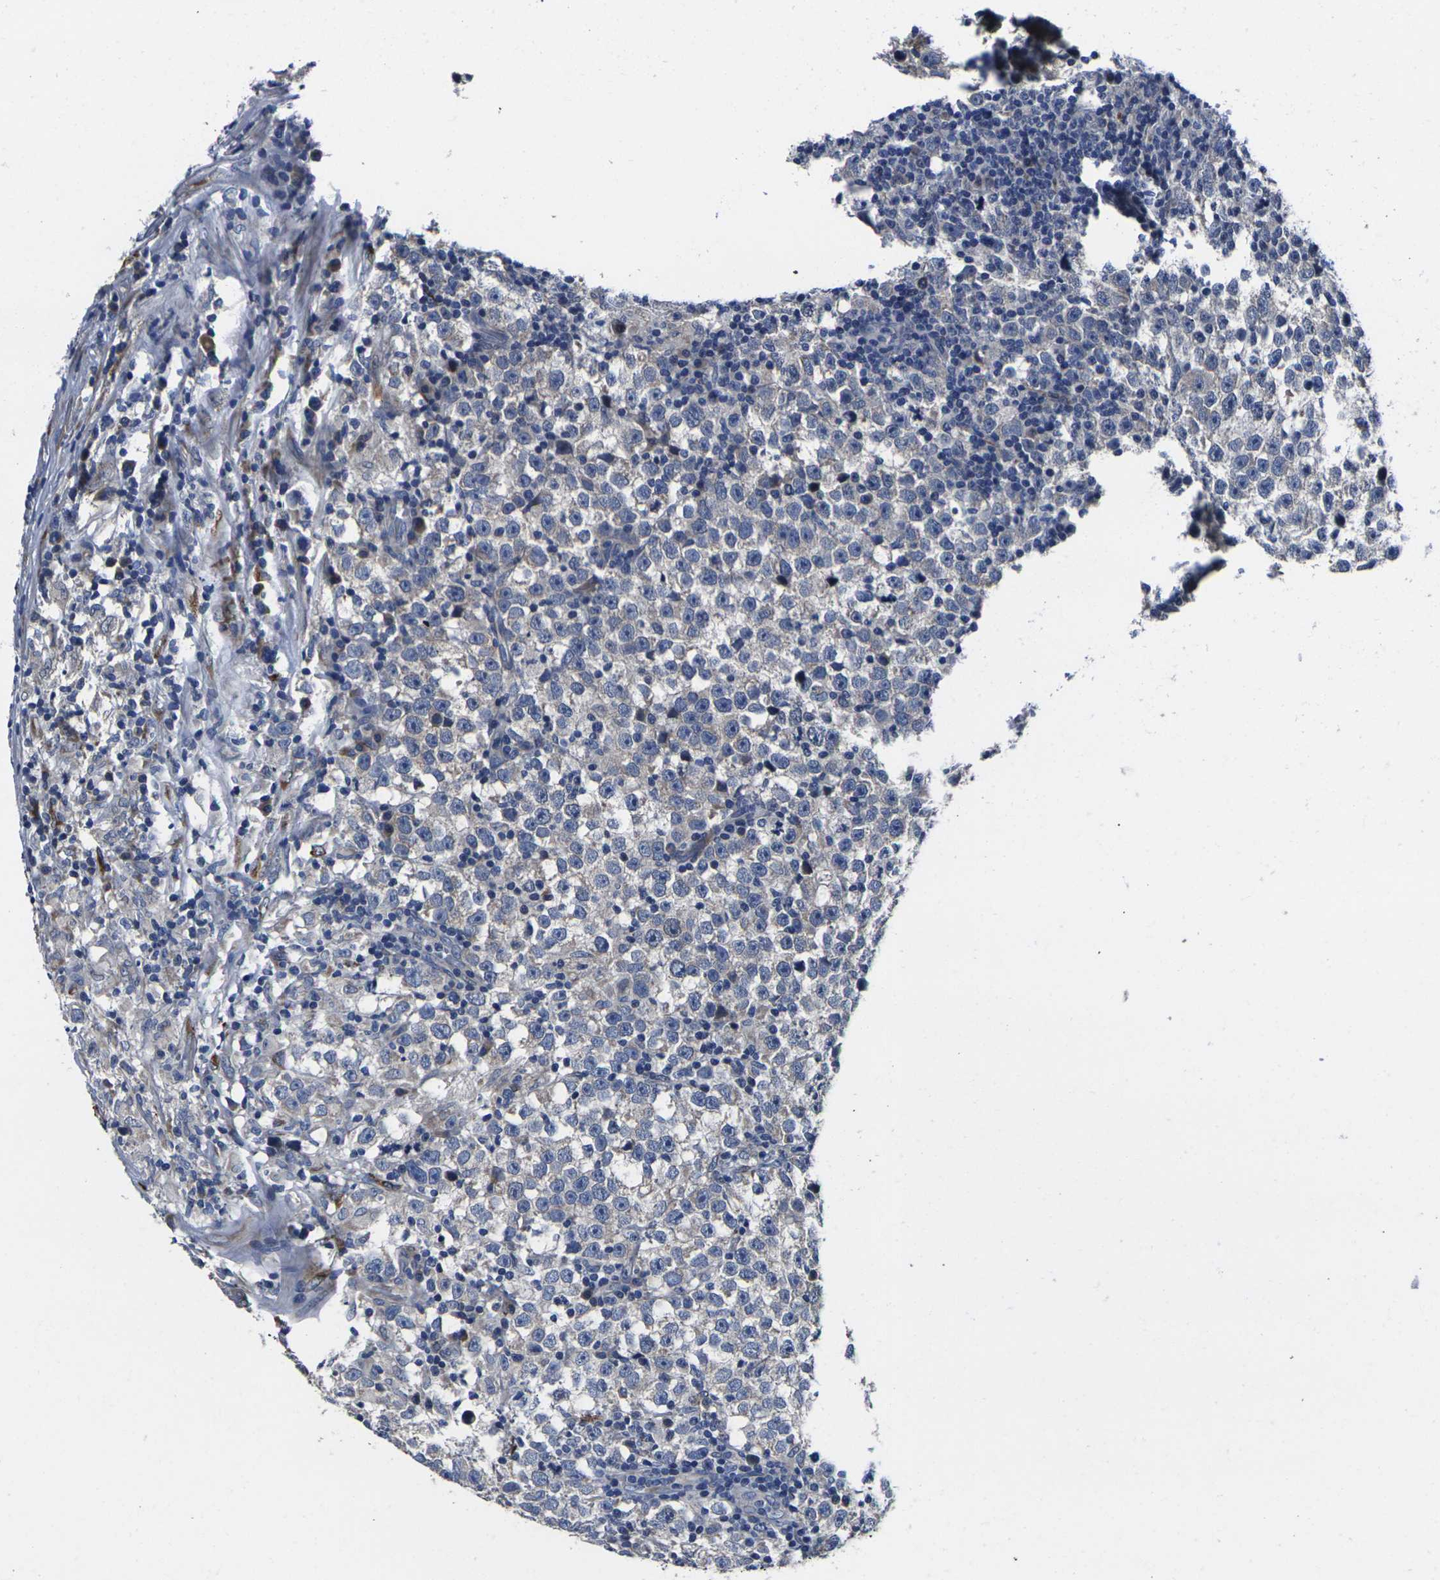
{"staining": {"intensity": "negative", "quantity": "none", "location": "none"}, "tissue": "testis cancer", "cell_type": "Tumor cells", "image_type": "cancer", "snomed": [{"axis": "morphology", "description": "Seminoma, NOS"}, {"axis": "topography", "description": "Testis"}], "caption": "Testis seminoma was stained to show a protein in brown. There is no significant expression in tumor cells.", "gene": "CYP2C8", "patient": {"sex": "male", "age": 43}}